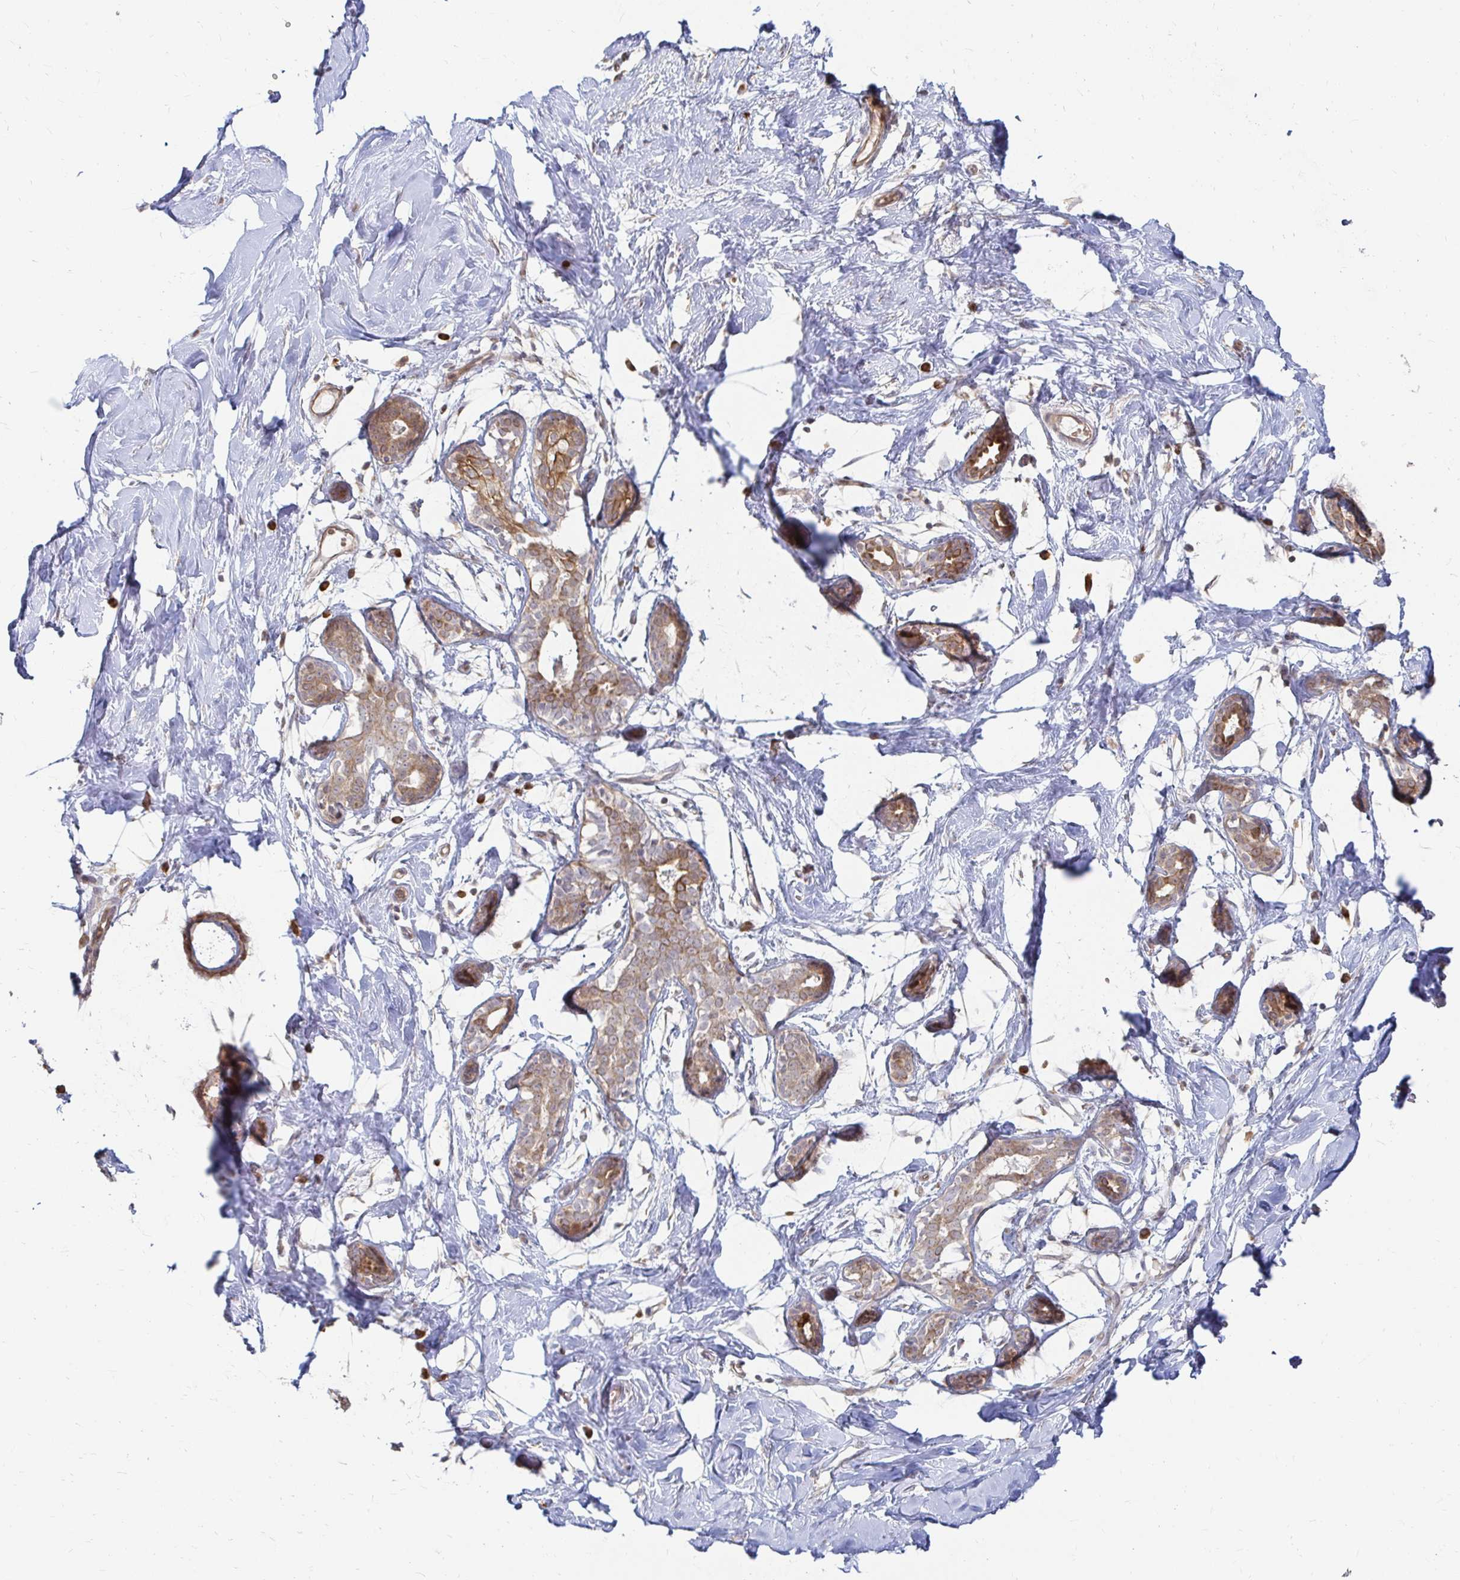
{"staining": {"intensity": "negative", "quantity": "none", "location": "none"}, "tissue": "breast", "cell_type": "Adipocytes", "image_type": "normal", "snomed": [{"axis": "morphology", "description": "Normal tissue, NOS"}, {"axis": "topography", "description": "Breast"}], "caption": "Immunohistochemistry photomicrograph of benign breast: breast stained with DAB (3,3'-diaminobenzidine) displays no significant protein positivity in adipocytes.", "gene": "CAST", "patient": {"sex": "female", "age": 27}}